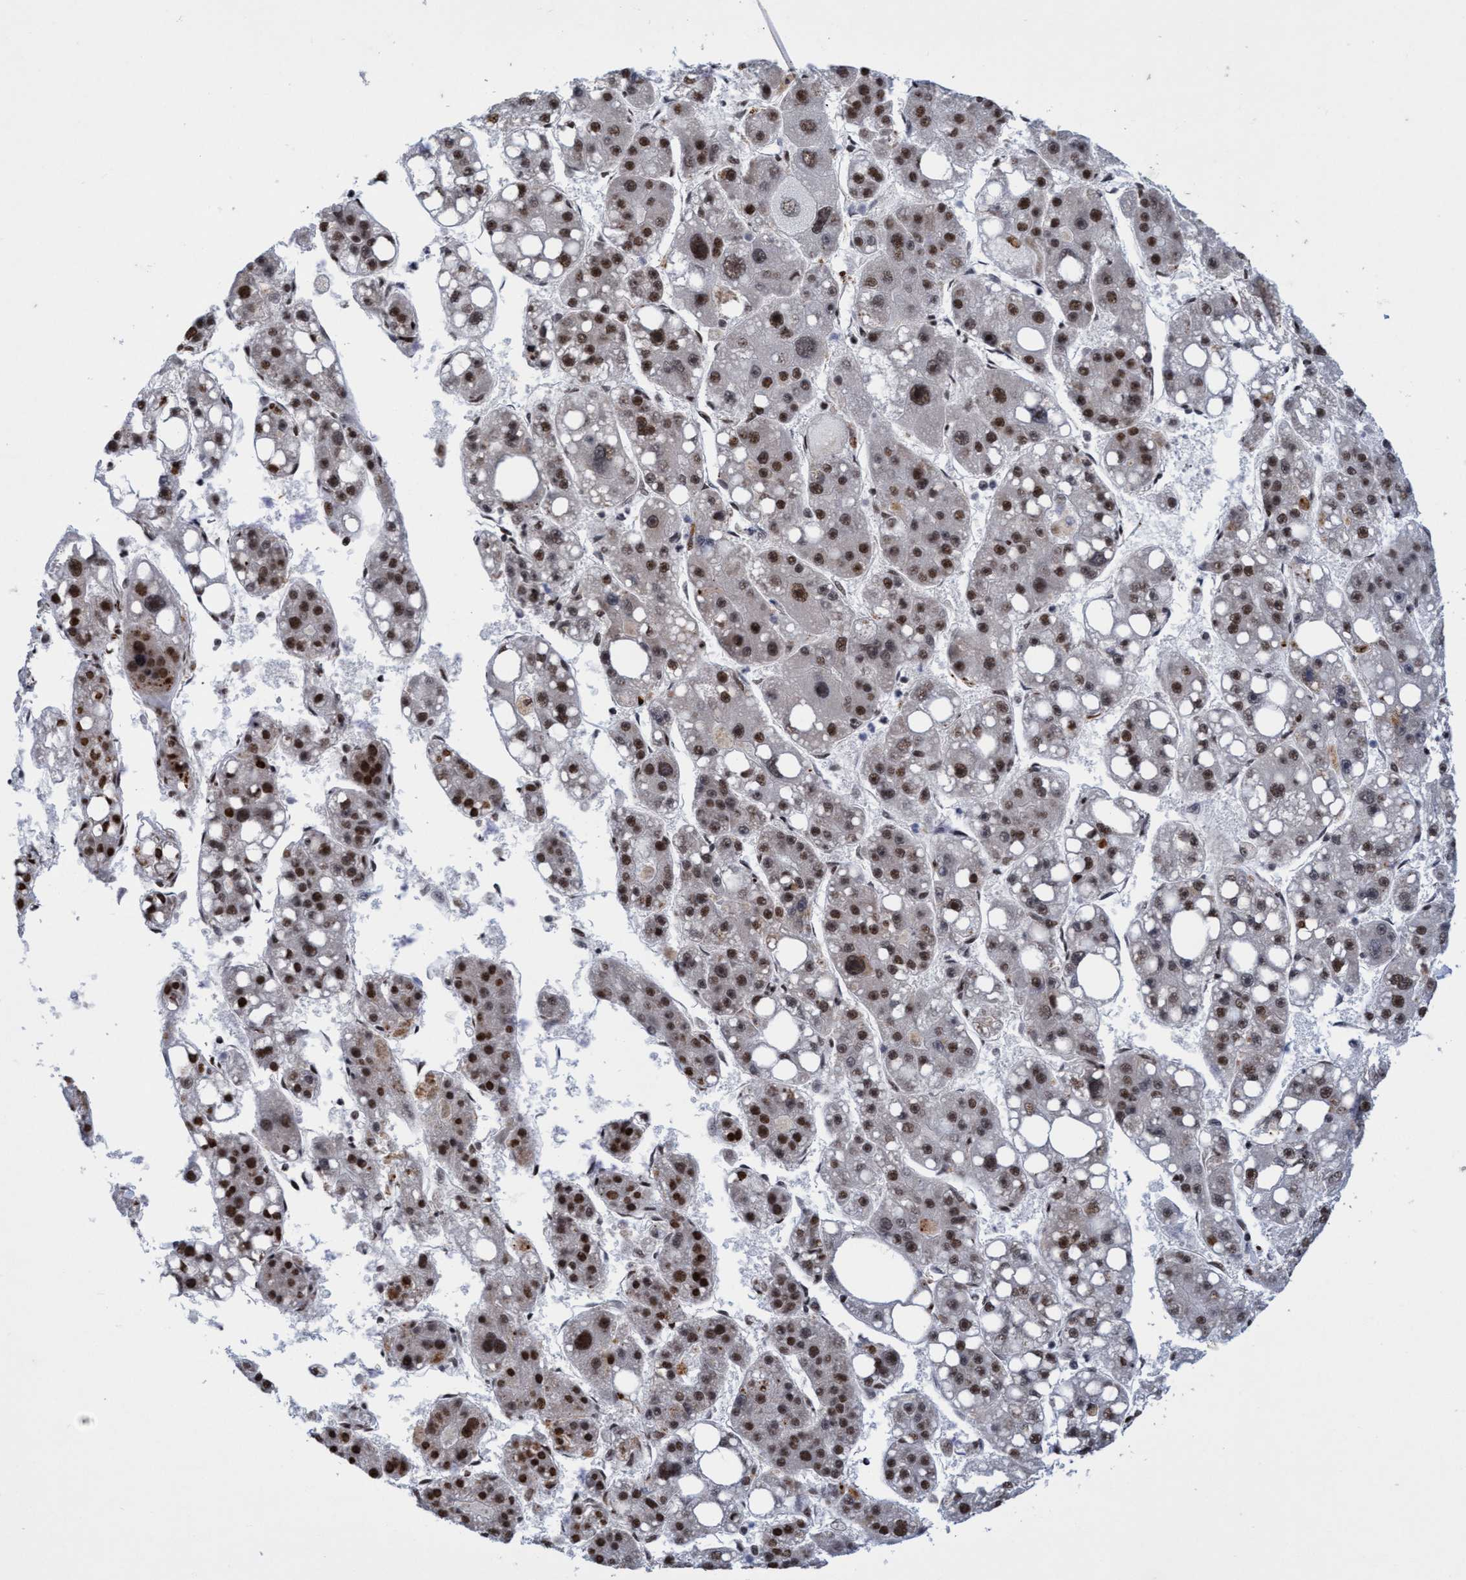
{"staining": {"intensity": "moderate", "quantity": ">75%", "location": "nuclear"}, "tissue": "liver cancer", "cell_type": "Tumor cells", "image_type": "cancer", "snomed": [{"axis": "morphology", "description": "Carcinoma, Hepatocellular, NOS"}, {"axis": "topography", "description": "Liver"}], "caption": "Protein staining of liver cancer (hepatocellular carcinoma) tissue displays moderate nuclear expression in approximately >75% of tumor cells. Nuclei are stained in blue.", "gene": "GLT6D1", "patient": {"sex": "female", "age": 61}}